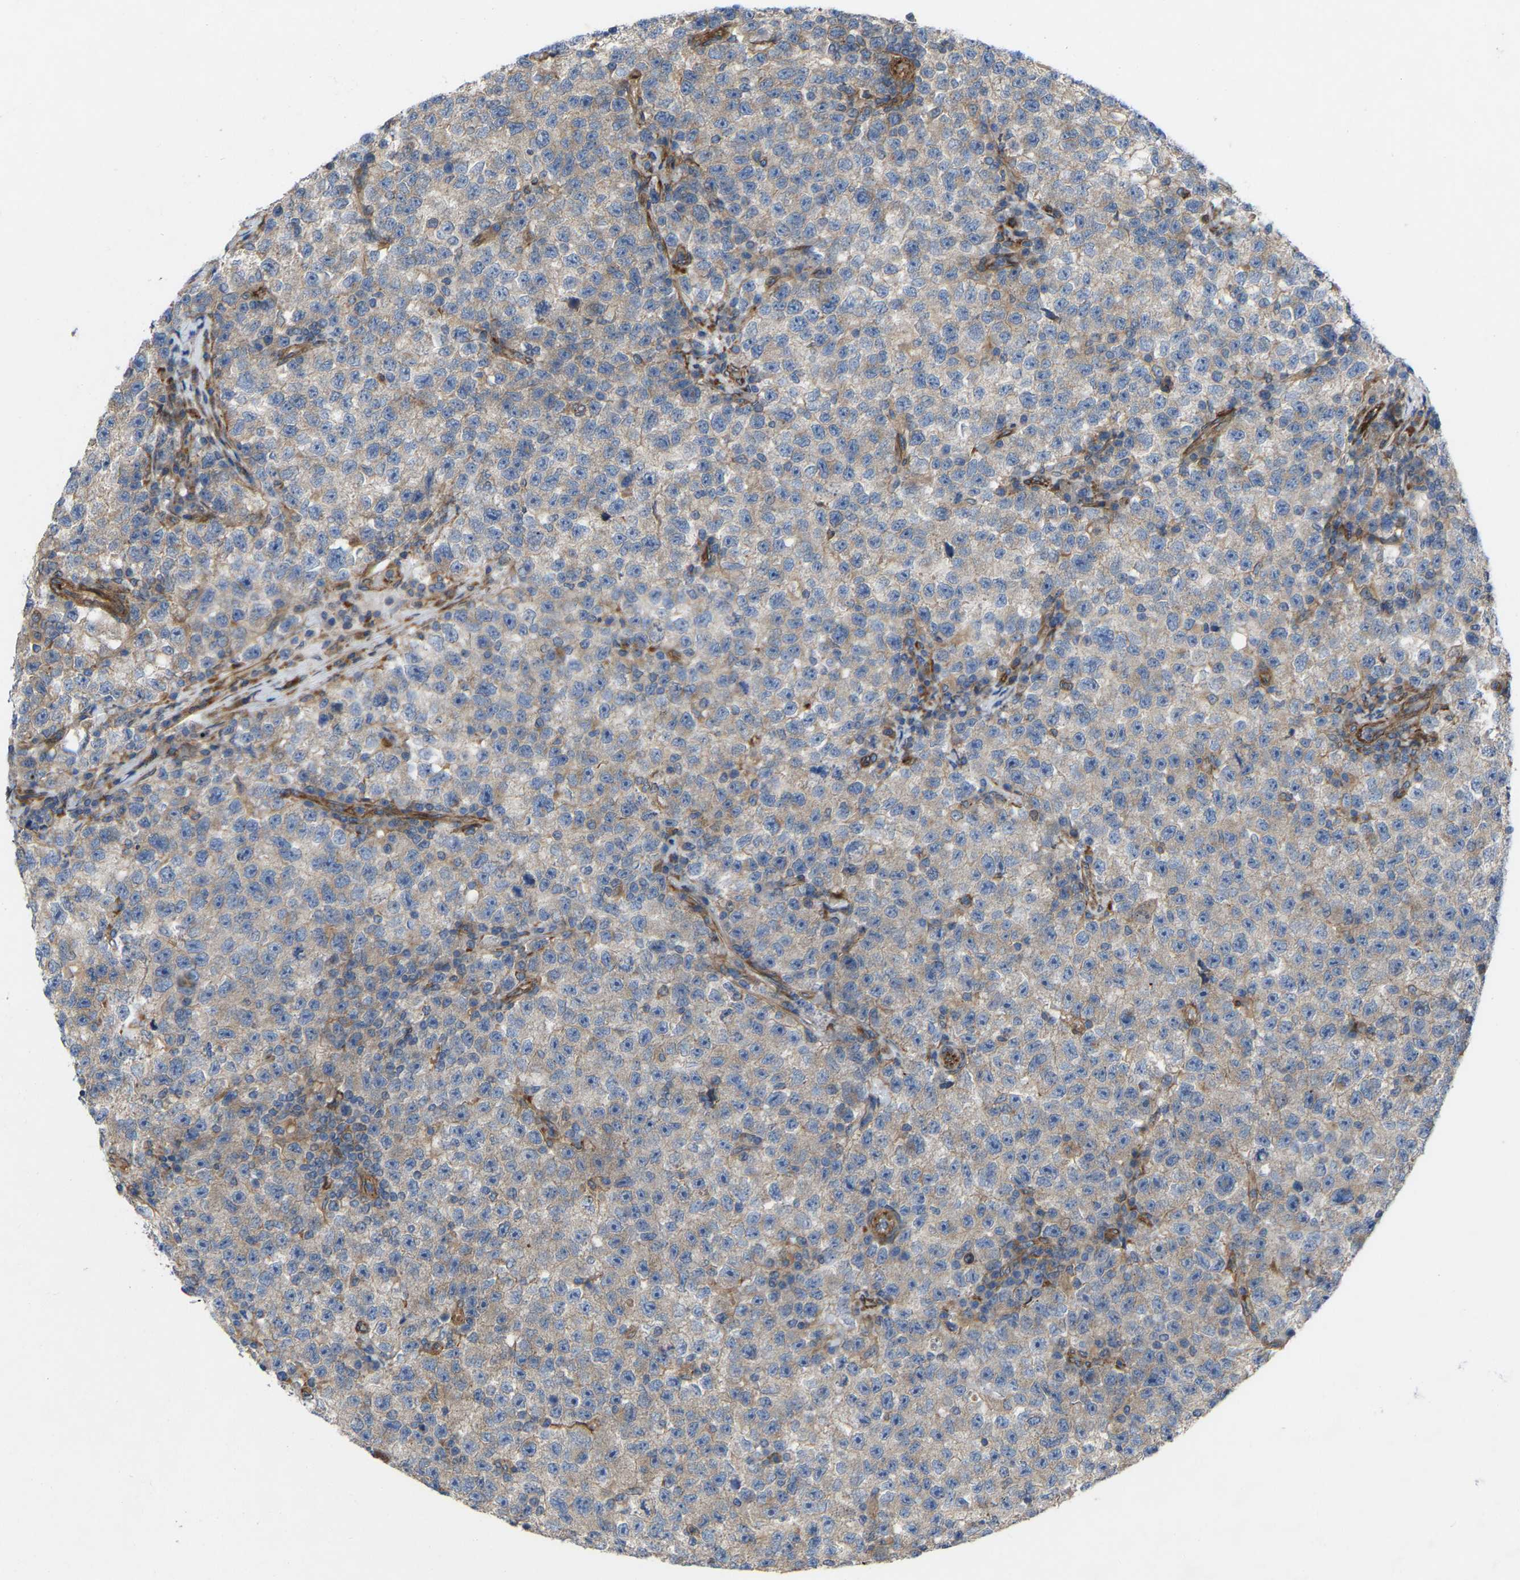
{"staining": {"intensity": "negative", "quantity": "none", "location": "none"}, "tissue": "testis cancer", "cell_type": "Tumor cells", "image_type": "cancer", "snomed": [{"axis": "morphology", "description": "Seminoma, NOS"}, {"axis": "topography", "description": "Testis"}], "caption": "The immunohistochemistry (IHC) image has no significant expression in tumor cells of seminoma (testis) tissue.", "gene": "TOR1B", "patient": {"sex": "male", "age": 22}}